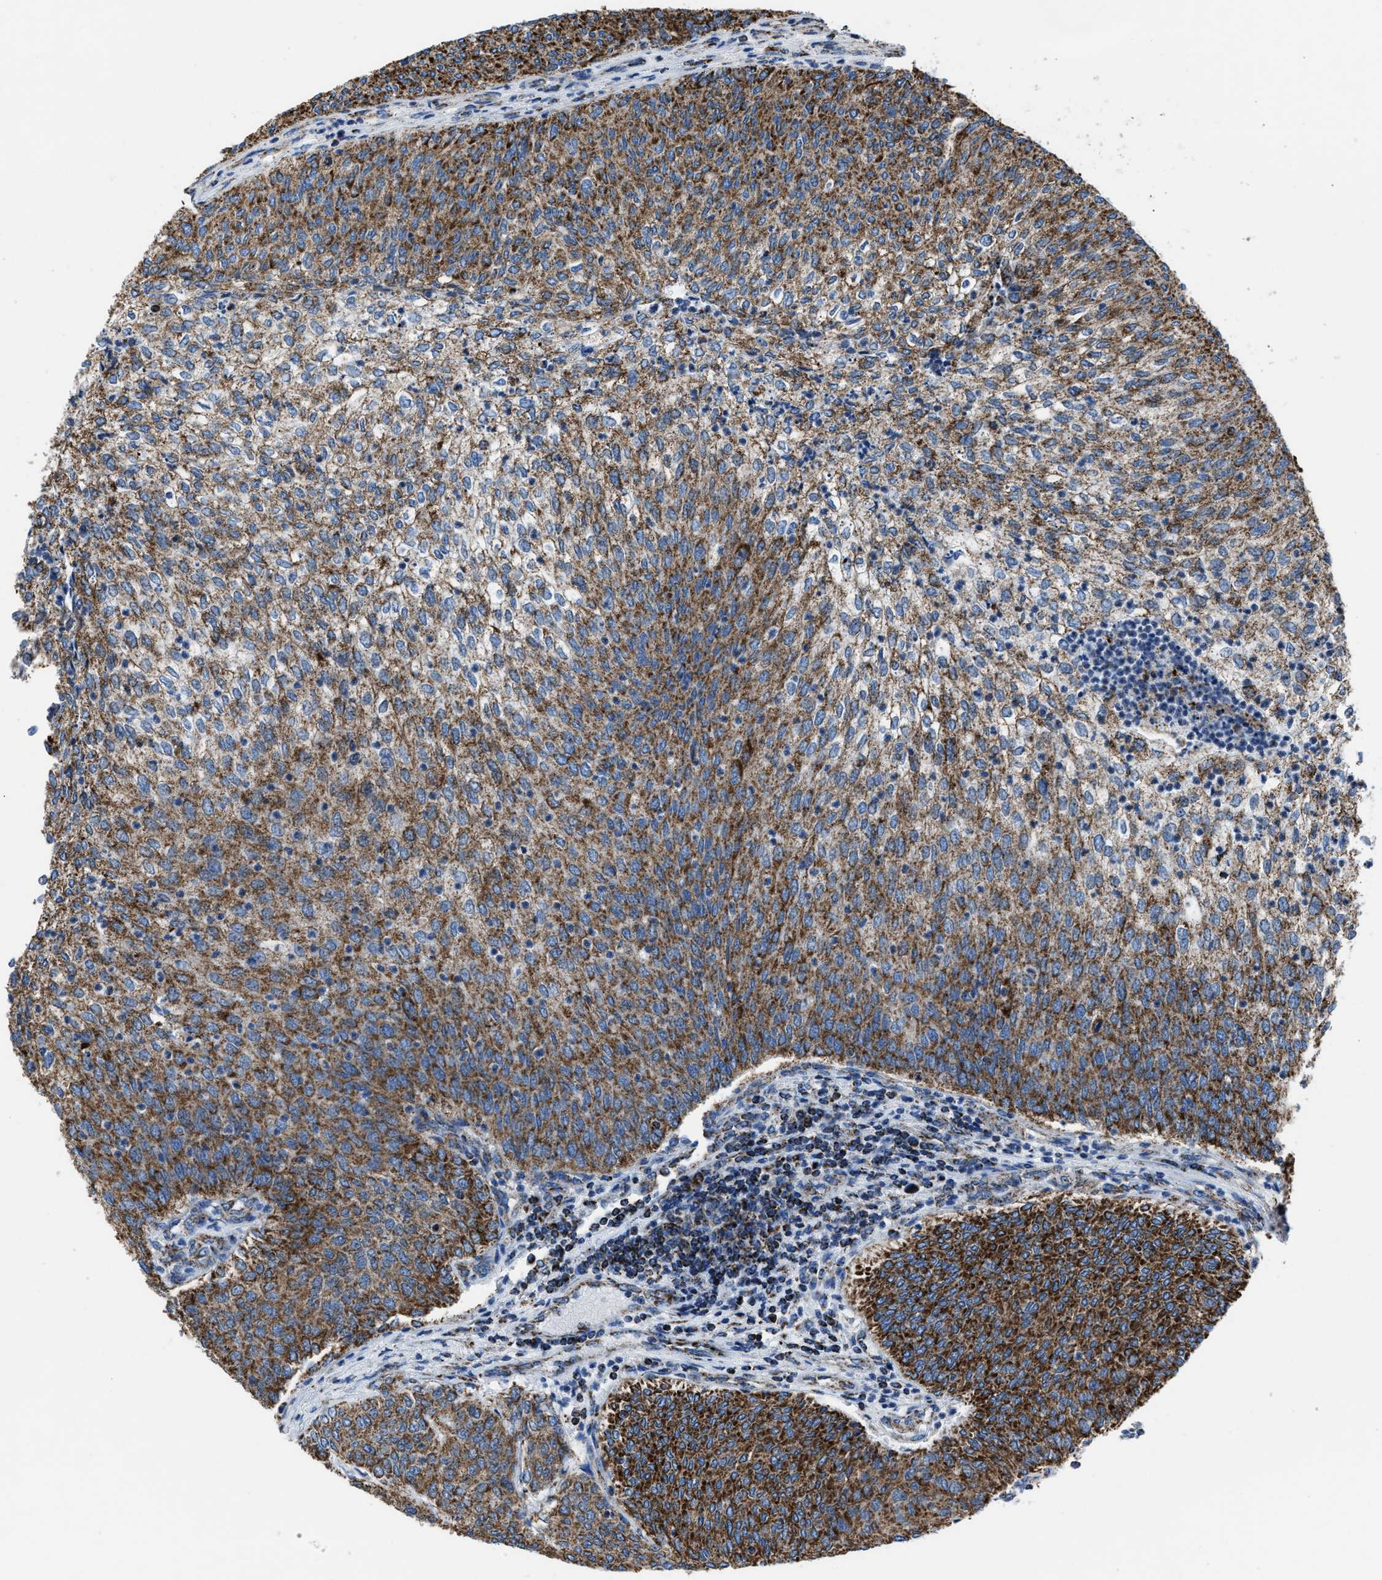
{"staining": {"intensity": "strong", "quantity": ">75%", "location": "cytoplasmic/membranous"}, "tissue": "urothelial cancer", "cell_type": "Tumor cells", "image_type": "cancer", "snomed": [{"axis": "morphology", "description": "Urothelial carcinoma, Low grade"}, {"axis": "topography", "description": "Urinary bladder"}], "caption": "IHC image of neoplastic tissue: human low-grade urothelial carcinoma stained using immunohistochemistry exhibits high levels of strong protein expression localized specifically in the cytoplasmic/membranous of tumor cells, appearing as a cytoplasmic/membranous brown color.", "gene": "NSD3", "patient": {"sex": "female", "age": 79}}